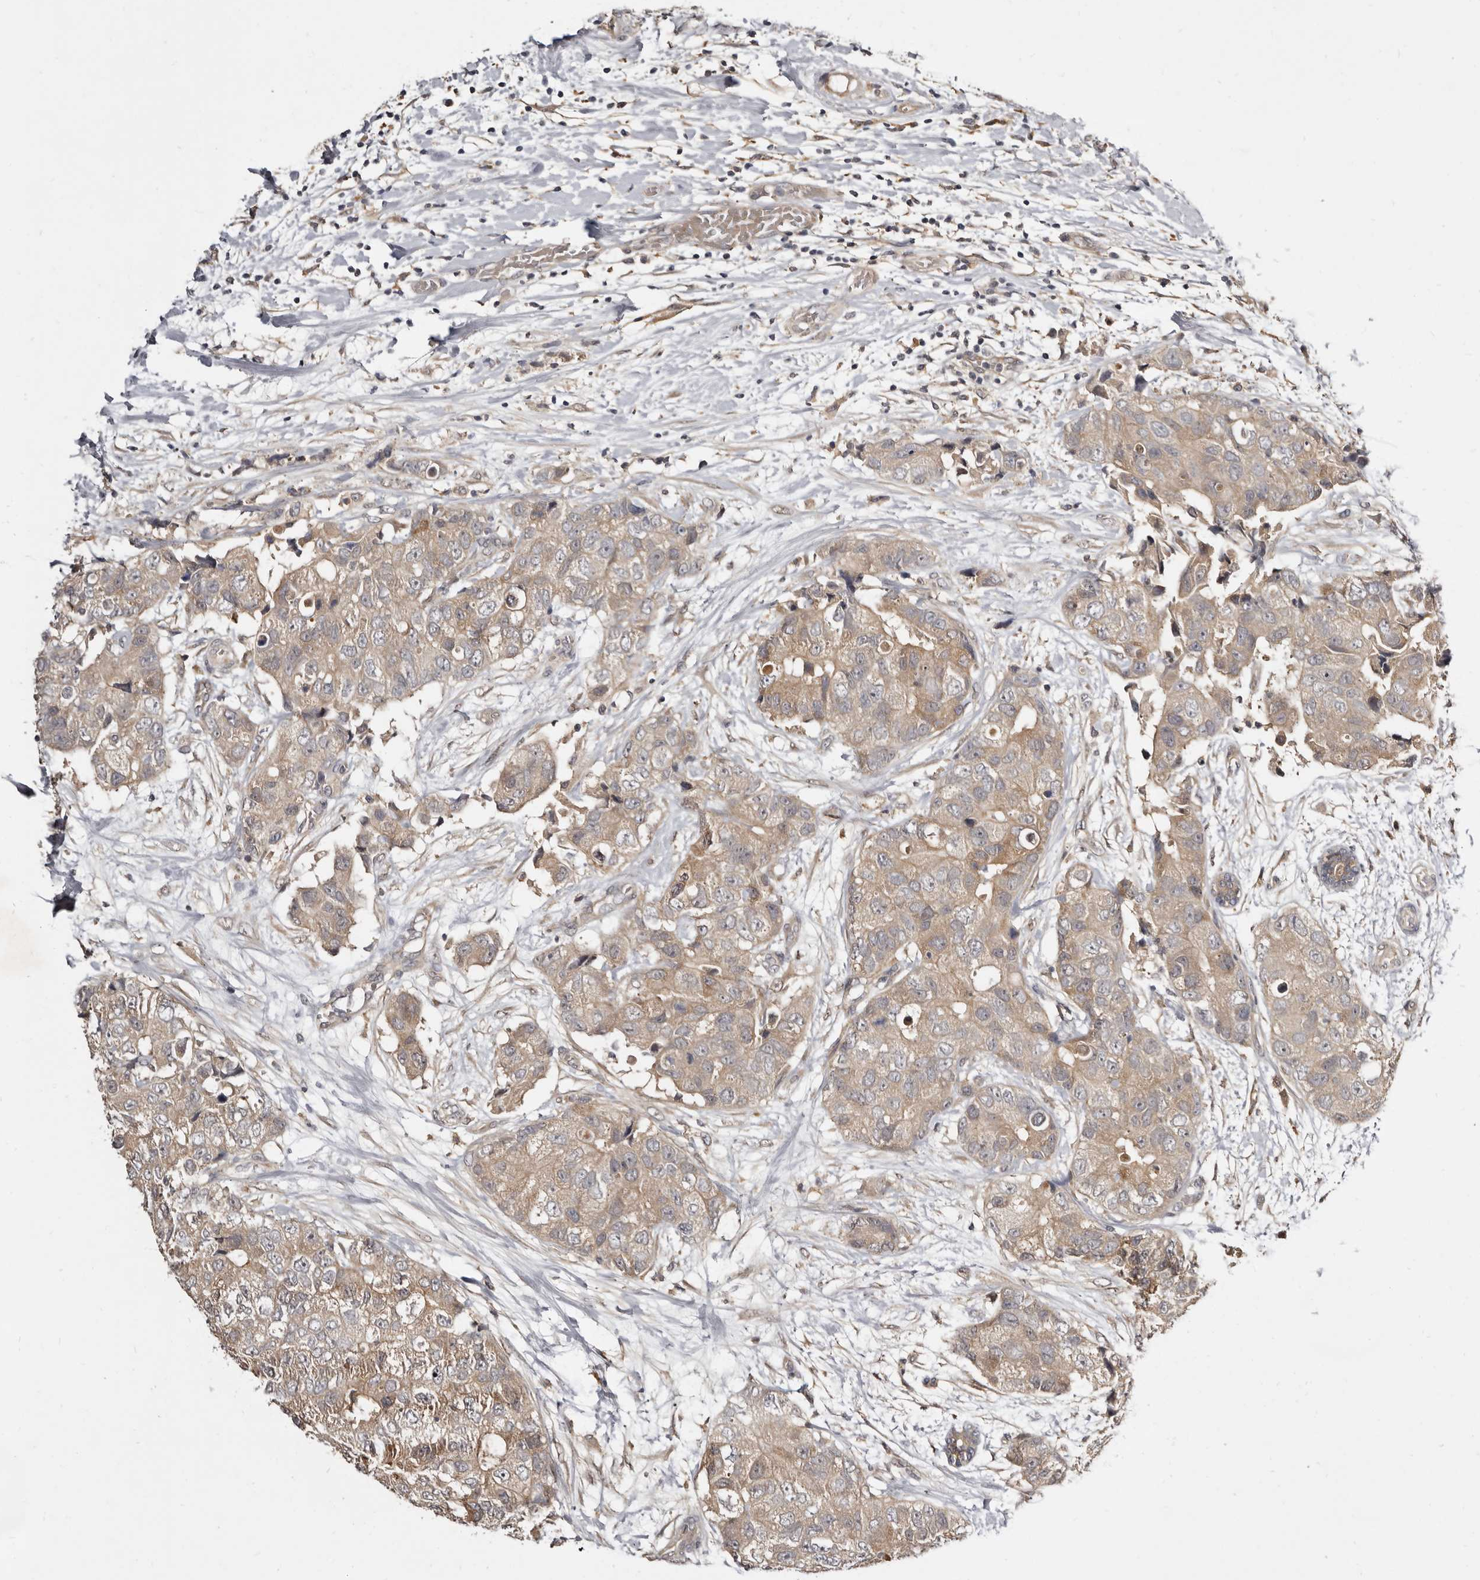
{"staining": {"intensity": "weak", "quantity": ">75%", "location": "cytoplasmic/membranous"}, "tissue": "breast cancer", "cell_type": "Tumor cells", "image_type": "cancer", "snomed": [{"axis": "morphology", "description": "Duct carcinoma"}, {"axis": "topography", "description": "Breast"}], "caption": "This is a histology image of IHC staining of breast cancer, which shows weak positivity in the cytoplasmic/membranous of tumor cells.", "gene": "INAVA", "patient": {"sex": "female", "age": 62}}